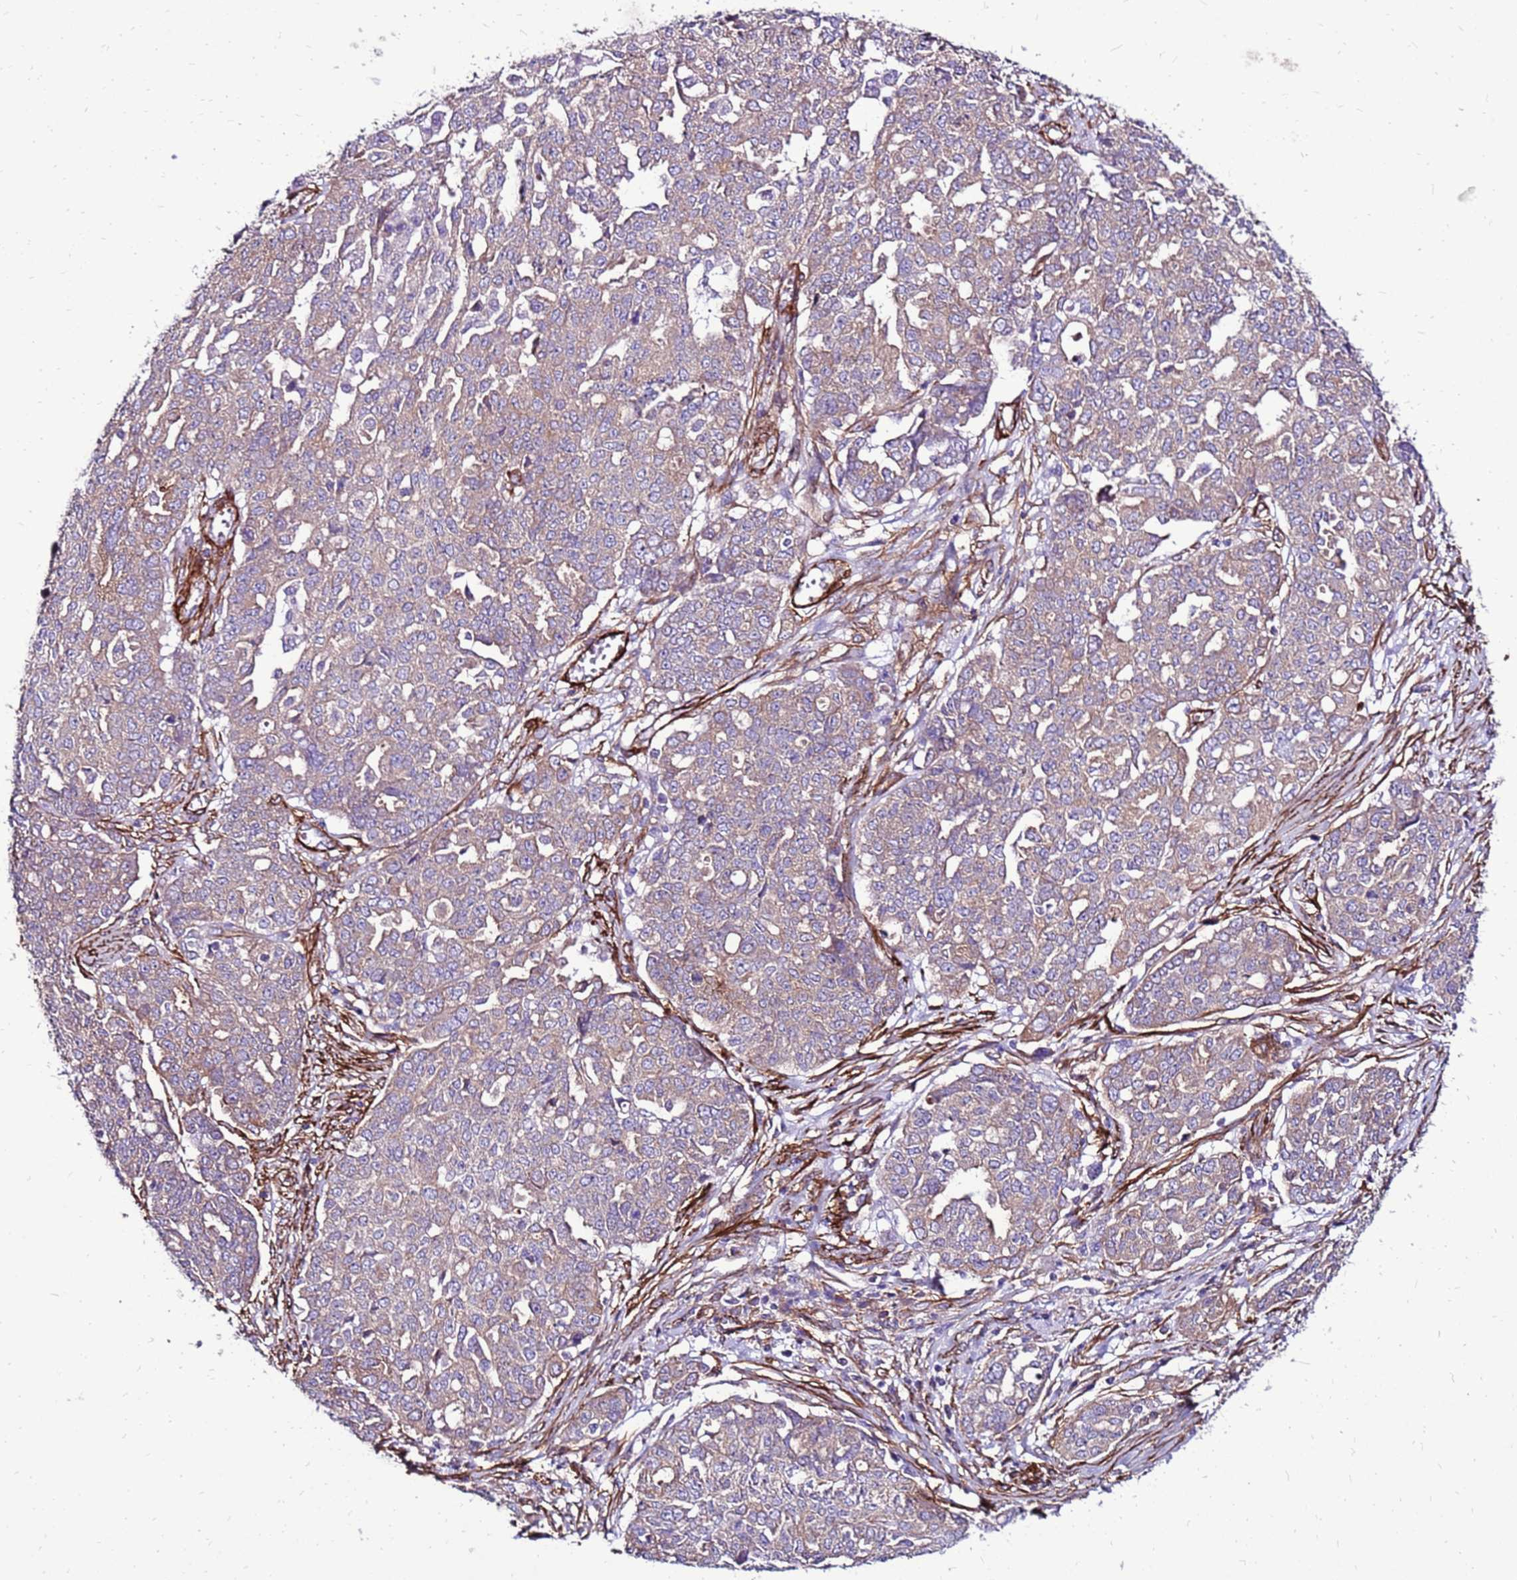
{"staining": {"intensity": "weak", "quantity": ">75%", "location": "cytoplasmic/membranous"}, "tissue": "ovarian cancer", "cell_type": "Tumor cells", "image_type": "cancer", "snomed": [{"axis": "morphology", "description": "Cystadenocarcinoma, serous, NOS"}, {"axis": "topography", "description": "Soft tissue"}, {"axis": "topography", "description": "Ovary"}], "caption": "A high-resolution photomicrograph shows immunohistochemistry (IHC) staining of serous cystadenocarcinoma (ovarian), which shows weak cytoplasmic/membranous expression in about >75% of tumor cells. (IHC, brightfield microscopy, high magnification).", "gene": "EI24", "patient": {"sex": "female", "age": 57}}